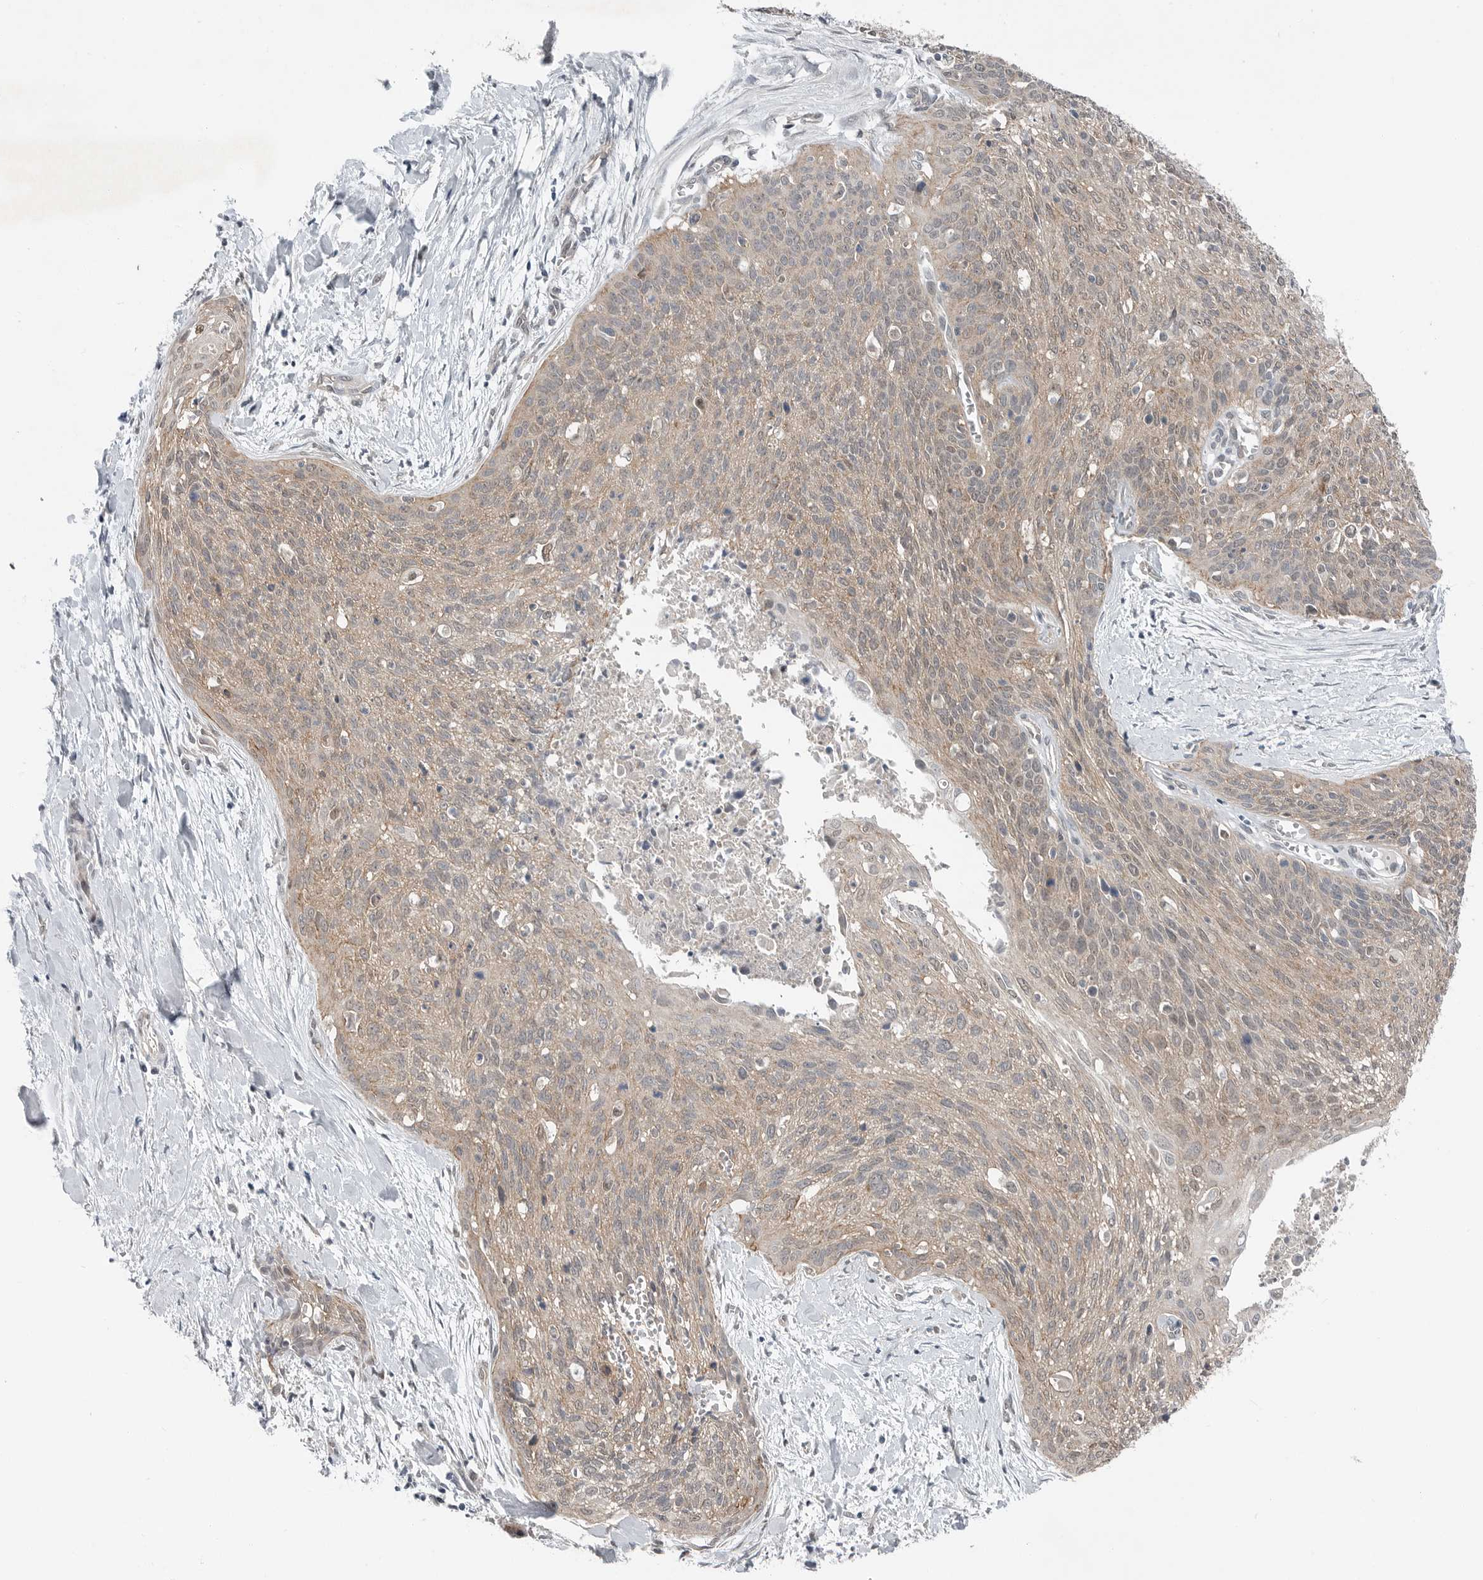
{"staining": {"intensity": "weak", "quantity": ">75%", "location": "cytoplasmic/membranous"}, "tissue": "cervical cancer", "cell_type": "Tumor cells", "image_type": "cancer", "snomed": [{"axis": "morphology", "description": "Squamous cell carcinoma, NOS"}, {"axis": "topography", "description": "Cervix"}], "caption": "There is low levels of weak cytoplasmic/membranous staining in tumor cells of squamous cell carcinoma (cervical), as demonstrated by immunohistochemical staining (brown color).", "gene": "MFAP3L", "patient": {"sex": "female", "age": 55}}